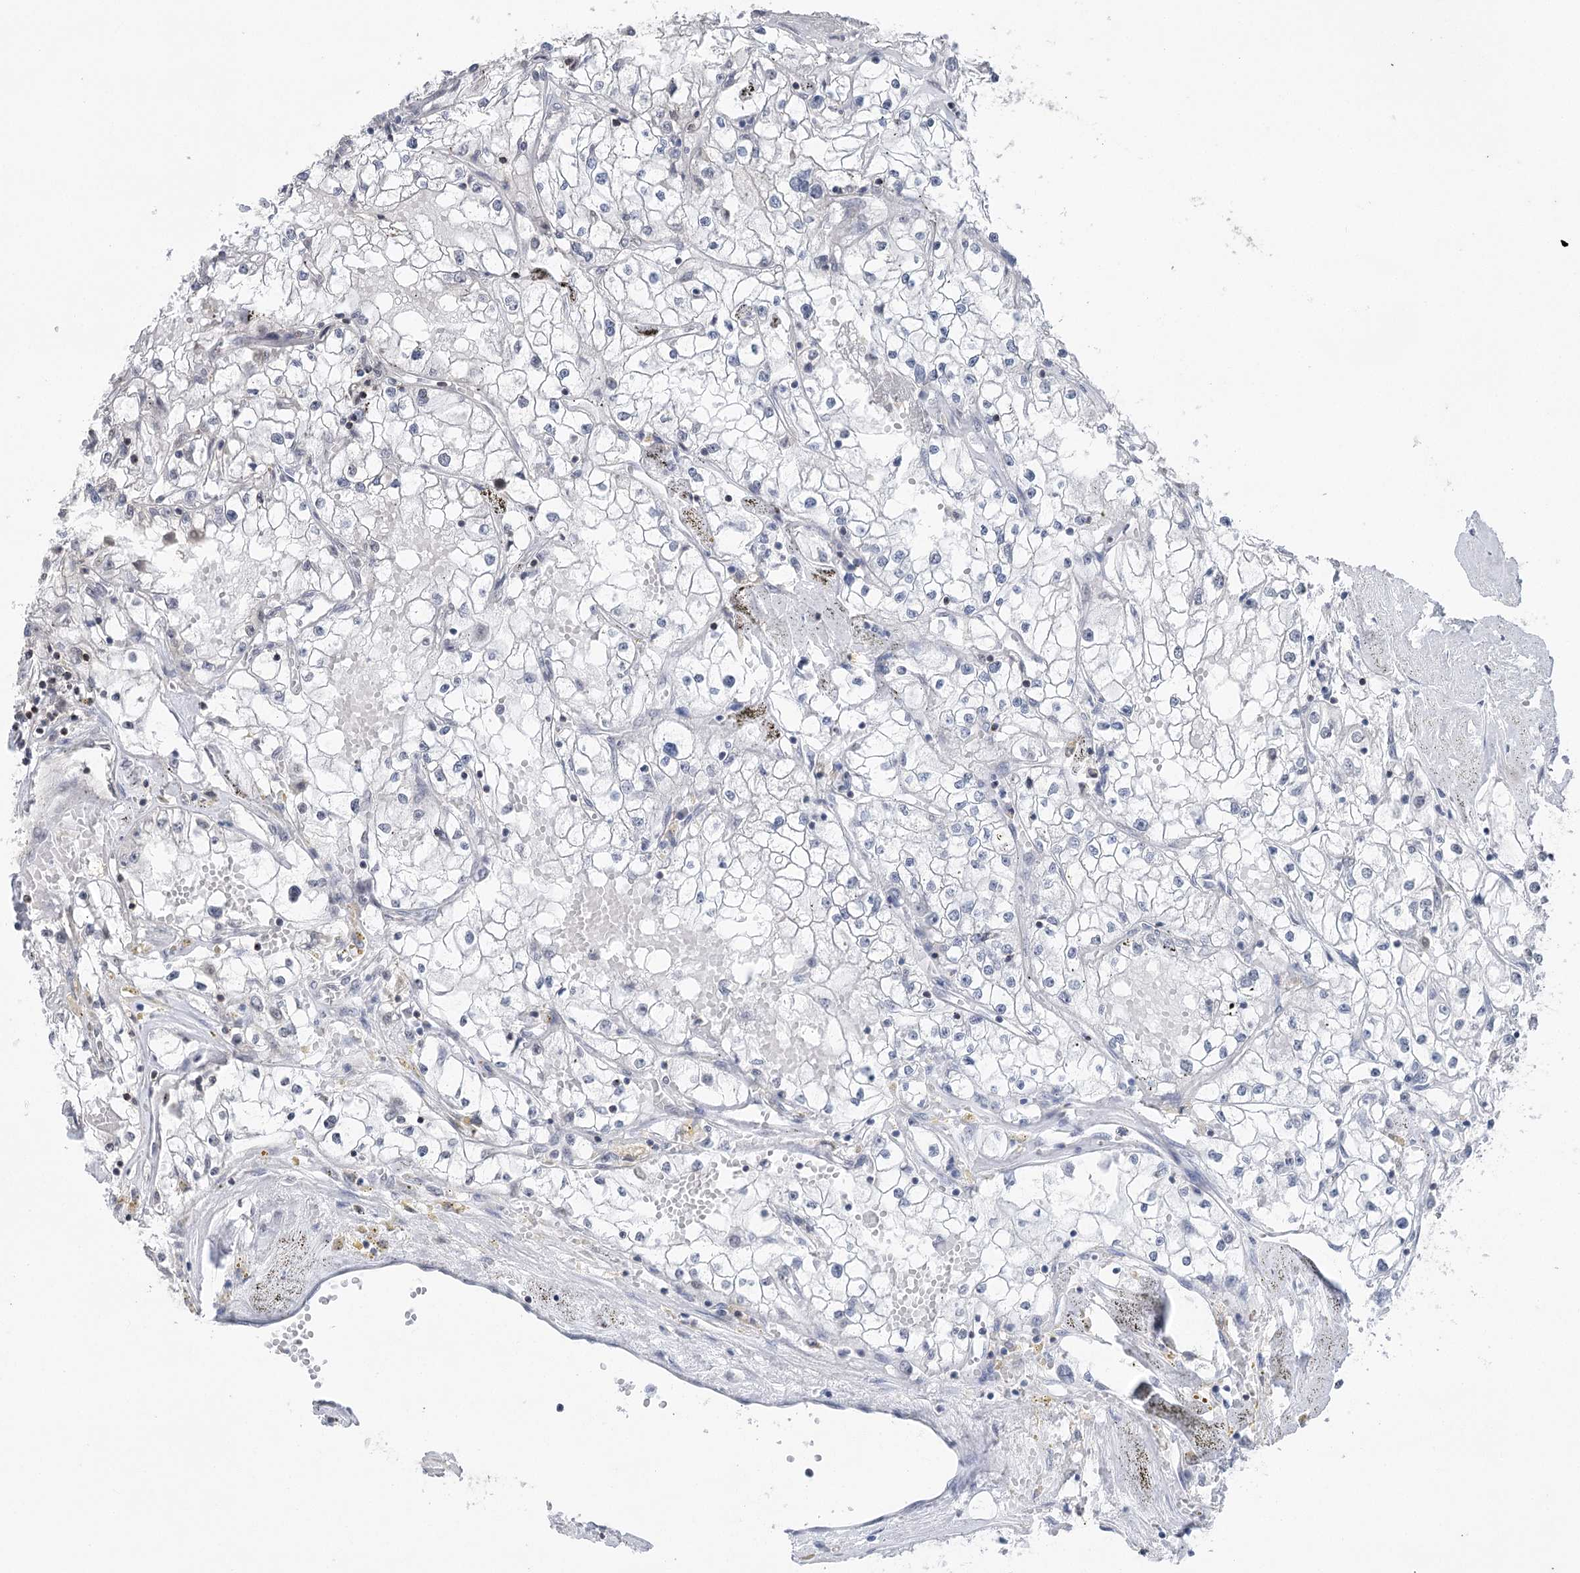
{"staining": {"intensity": "negative", "quantity": "none", "location": "none"}, "tissue": "renal cancer", "cell_type": "Tumor cells", "image_type": "cancer", "snomed": [{"axis": "morphology", "description": "Adenocarcinoma, NOS"}, {"axis": "topography", "description": "Kidney"}], "caption": "IHC histopathology image of neoplastic tissue: human renal cancer (adenocarcinoma) stained with DAB exhibits no significant protein positivity in tumor cells.", "gene": "CCSER2", "patient": {"sex": "male", "age": 56}}